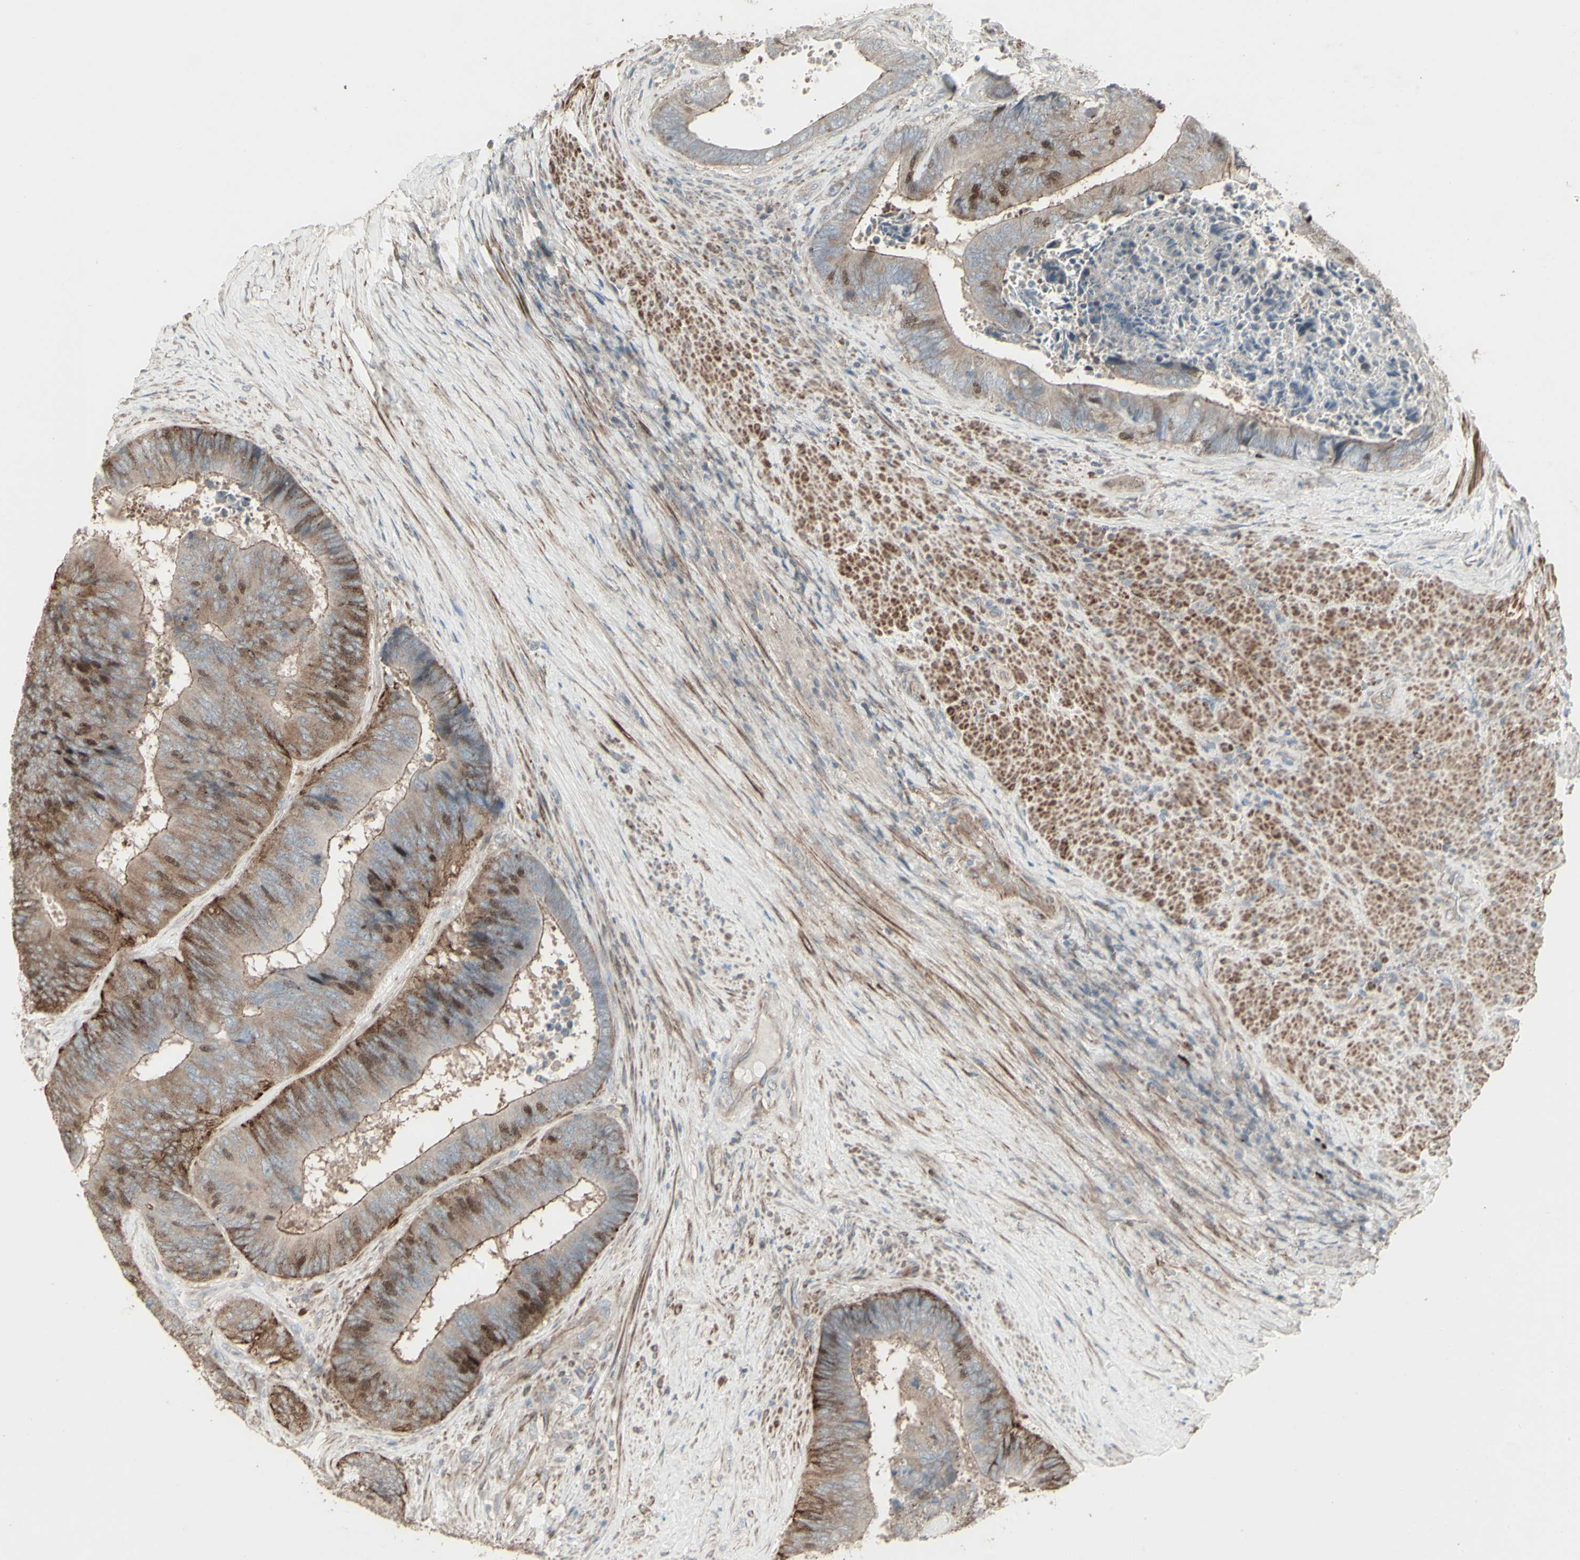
{"staining": {"intensity": "strong", "quantity": "25%-75%", "location": "cytoplasmic/membranous,nuclear"}, "tissue": "colorectal cancer", "cell_type": "Tumor cells", "image_type": "cancer", "snomed": [{"axis": "morphology", "description": "Adenocarcinoma, NOS"}, {"axis": "topography", "description": "Rectum"}], "caption": "A high-resolution micrograph shows immunohistochemistry (IHC) staining of colorectal cancer, which shows strong cytoplasmic/membranous and nuclear staining in approximately 25%-75% of tumor cells.", "gene": "GMNN", "patient": {"sex": "male", "age": 72}}